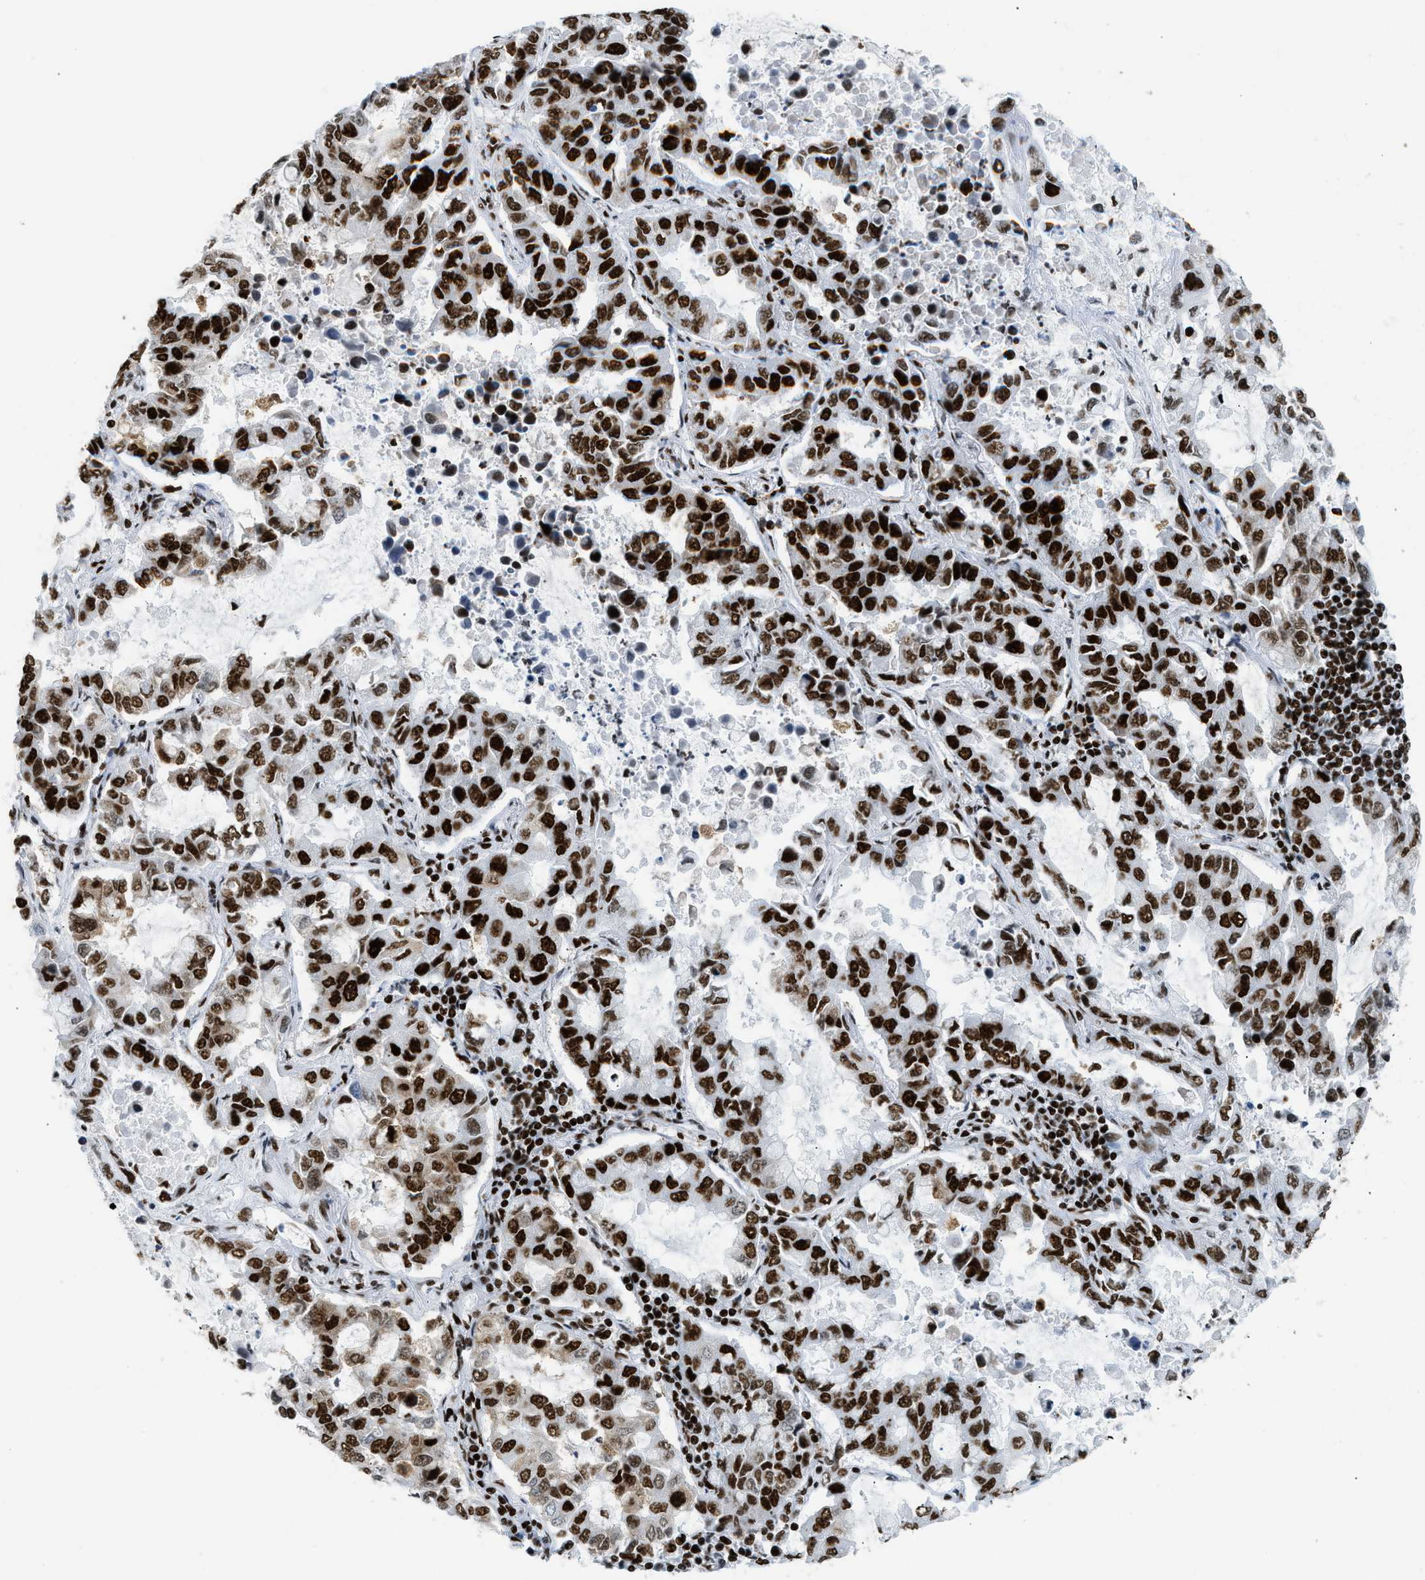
{"staining": {"intensity": "strong", "quantity": ">75%", "location": "cytoplasmic/membranous,nuclear"}, "tissue": "lung cancer", "cell_type": "Tumor cells", "image_type": "cancer", "snomed": [{"axis": "morphology", "description": "Adenocarcinoma, NOS"}, {"axis": "topography", "description": "Lung"}], "caption": "Immunohistochemistry (IHC) staining of lung cancer, which shows high levels of strong cytoplasmic/membranous and nuclear staining in about >75% of tumor cells indicating strong cytoplasmic/membranous and nuclear protein staining. The staining was performed using DAB (3,3'-diaminobenzidine) (brown) for protein detection and nuclei were counterstained in hematoxylin (blue).", "gene": "PIF1", "patient": {"sex": "male", "age": 64}}